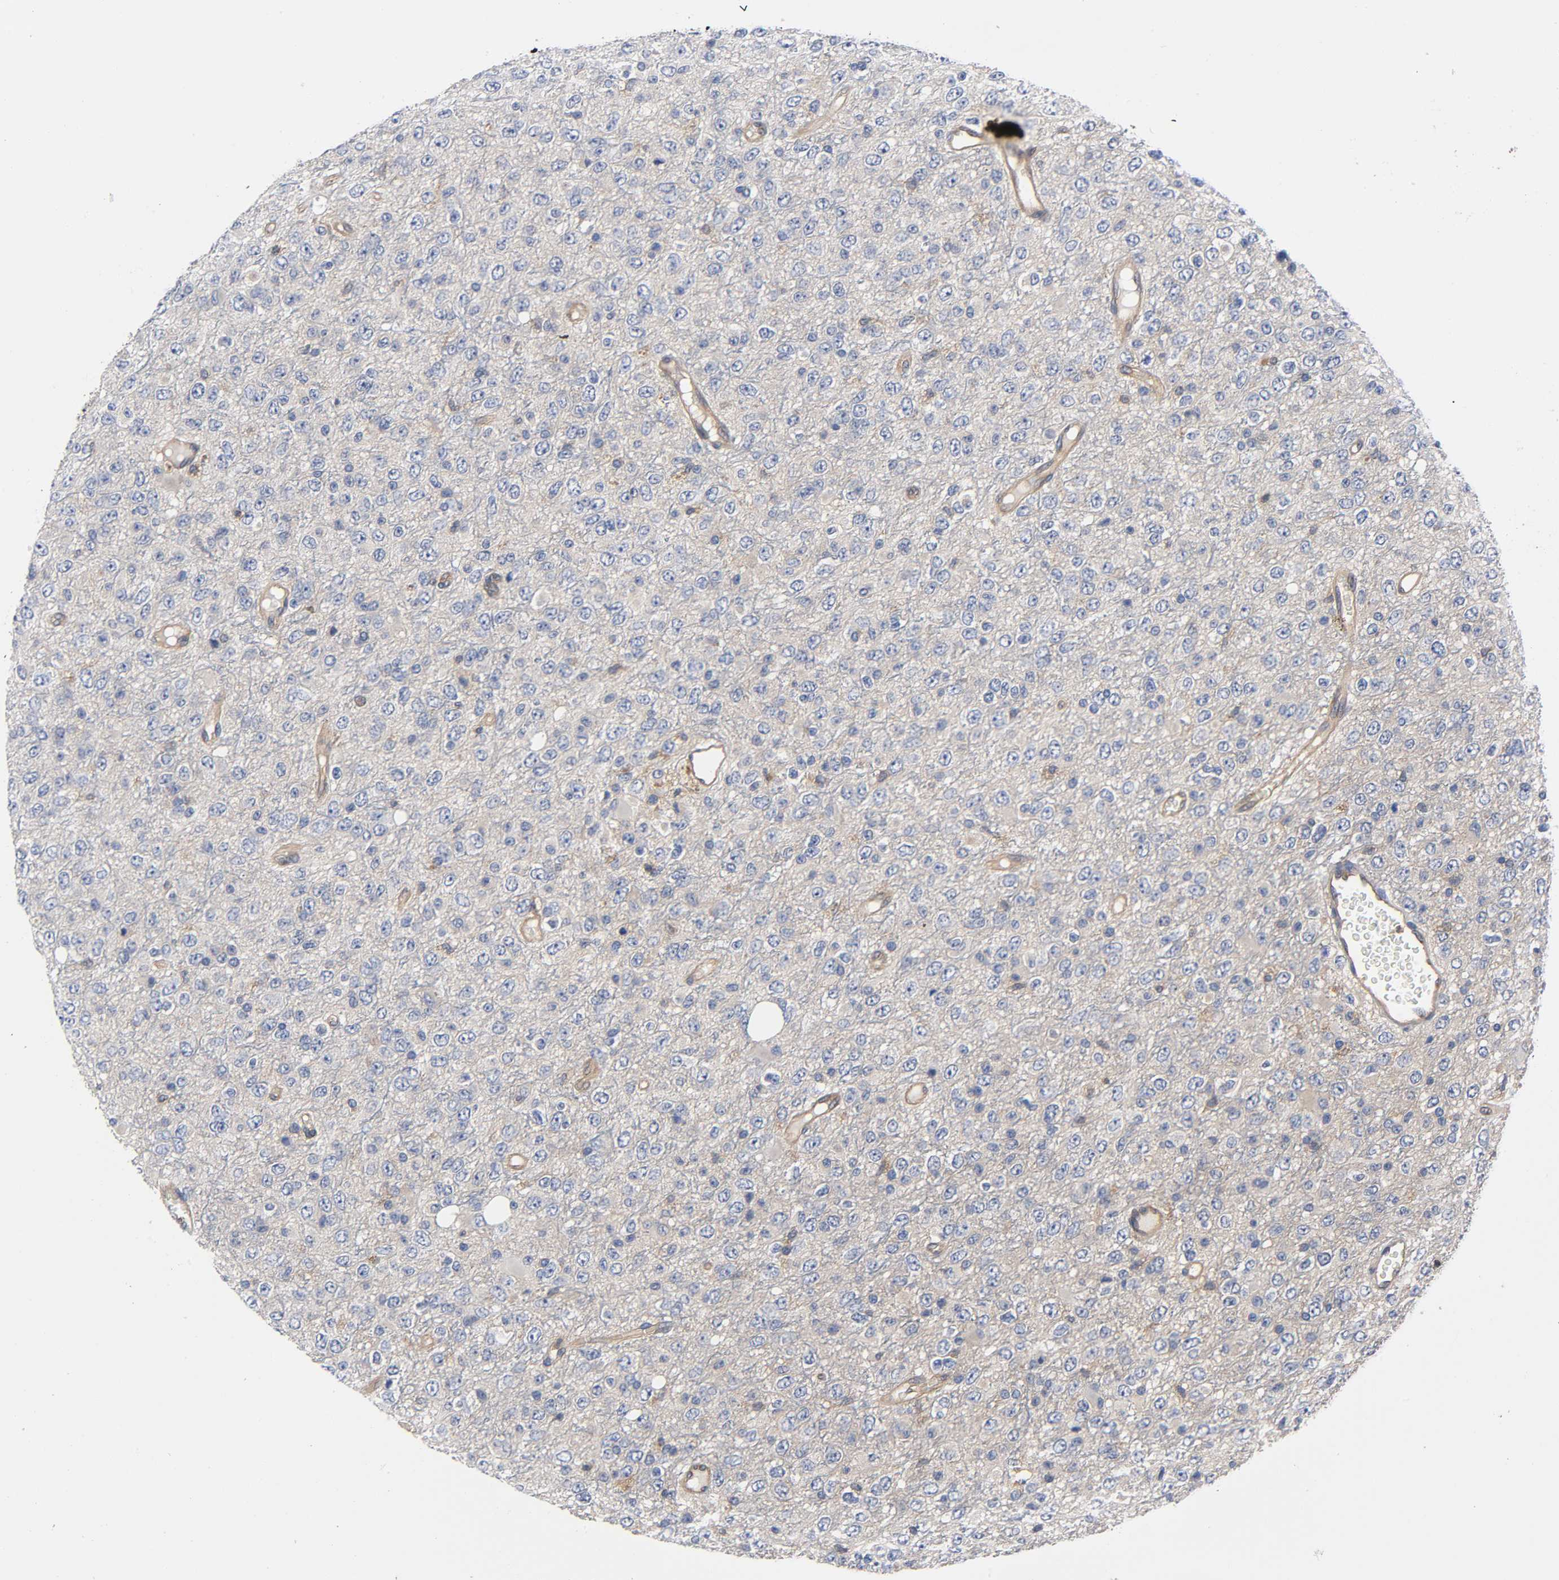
{"staining": {"intensity": "moderate", "quantity": ">75%", "location": "cytoplasmic/membranous"}, "tissue": "glioma", "cell_type": "Tumor cells", "image_type": "cancer", "snomed": [{"axis": "morphology", "description": "Glioma, malignant, High grade"}, {"axis": "topography", "description": "pancreas cauda"}], "caption": "Immunohistochemistry staining of glioma, which exhibits medium levels of moderate cytoplasmic/membranous positivity in approximately >75% of tumor cells indicating moderate cytoplasmic/membranous protein expression. The staining was performed using DAB (3,3'-diaminobenzidine) (brown) for protein detection and nuclei were counterstained in hematoxylin (blue).", "gene": "PRKAB1", "patient": {"sex": "male", "age": 60}}